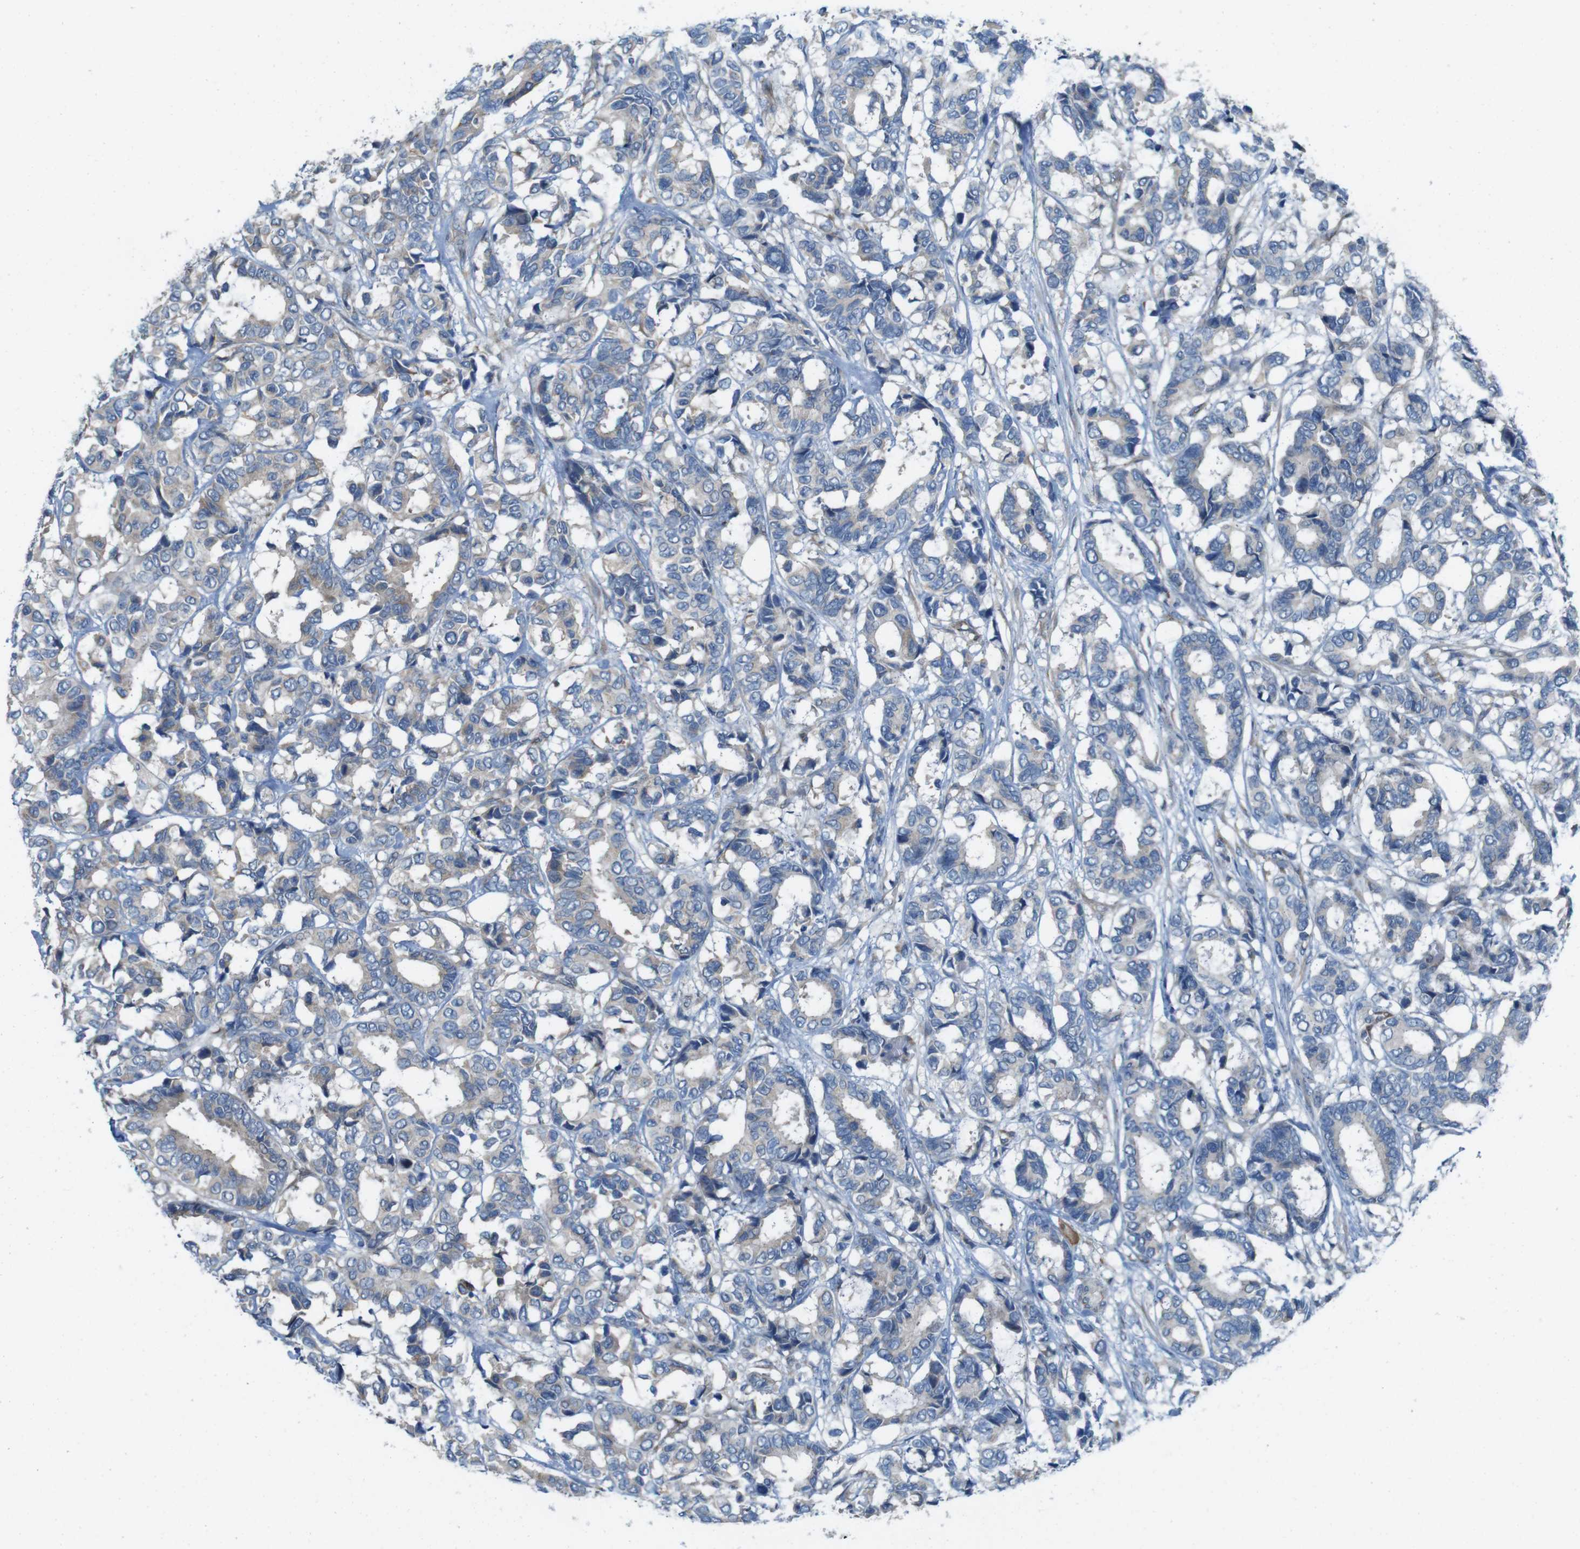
{"staining": {"intensity": "negative", "quantity": "none", "location": "none"}, "tissue": "breast cancer", "cell_type": "Tumor cells", "image_type": "cancer", "snomed": [{"axis": "morphology", "description": "Duct carcinoma"}, {"axis": "topography", "description": "Breast"}], "caption": "A photomicrograph of breast cancer stained for a protein shows no brown staining in tumor cells.", "gene": "SKI", "patient": {"sex": "female", "age": 87}}